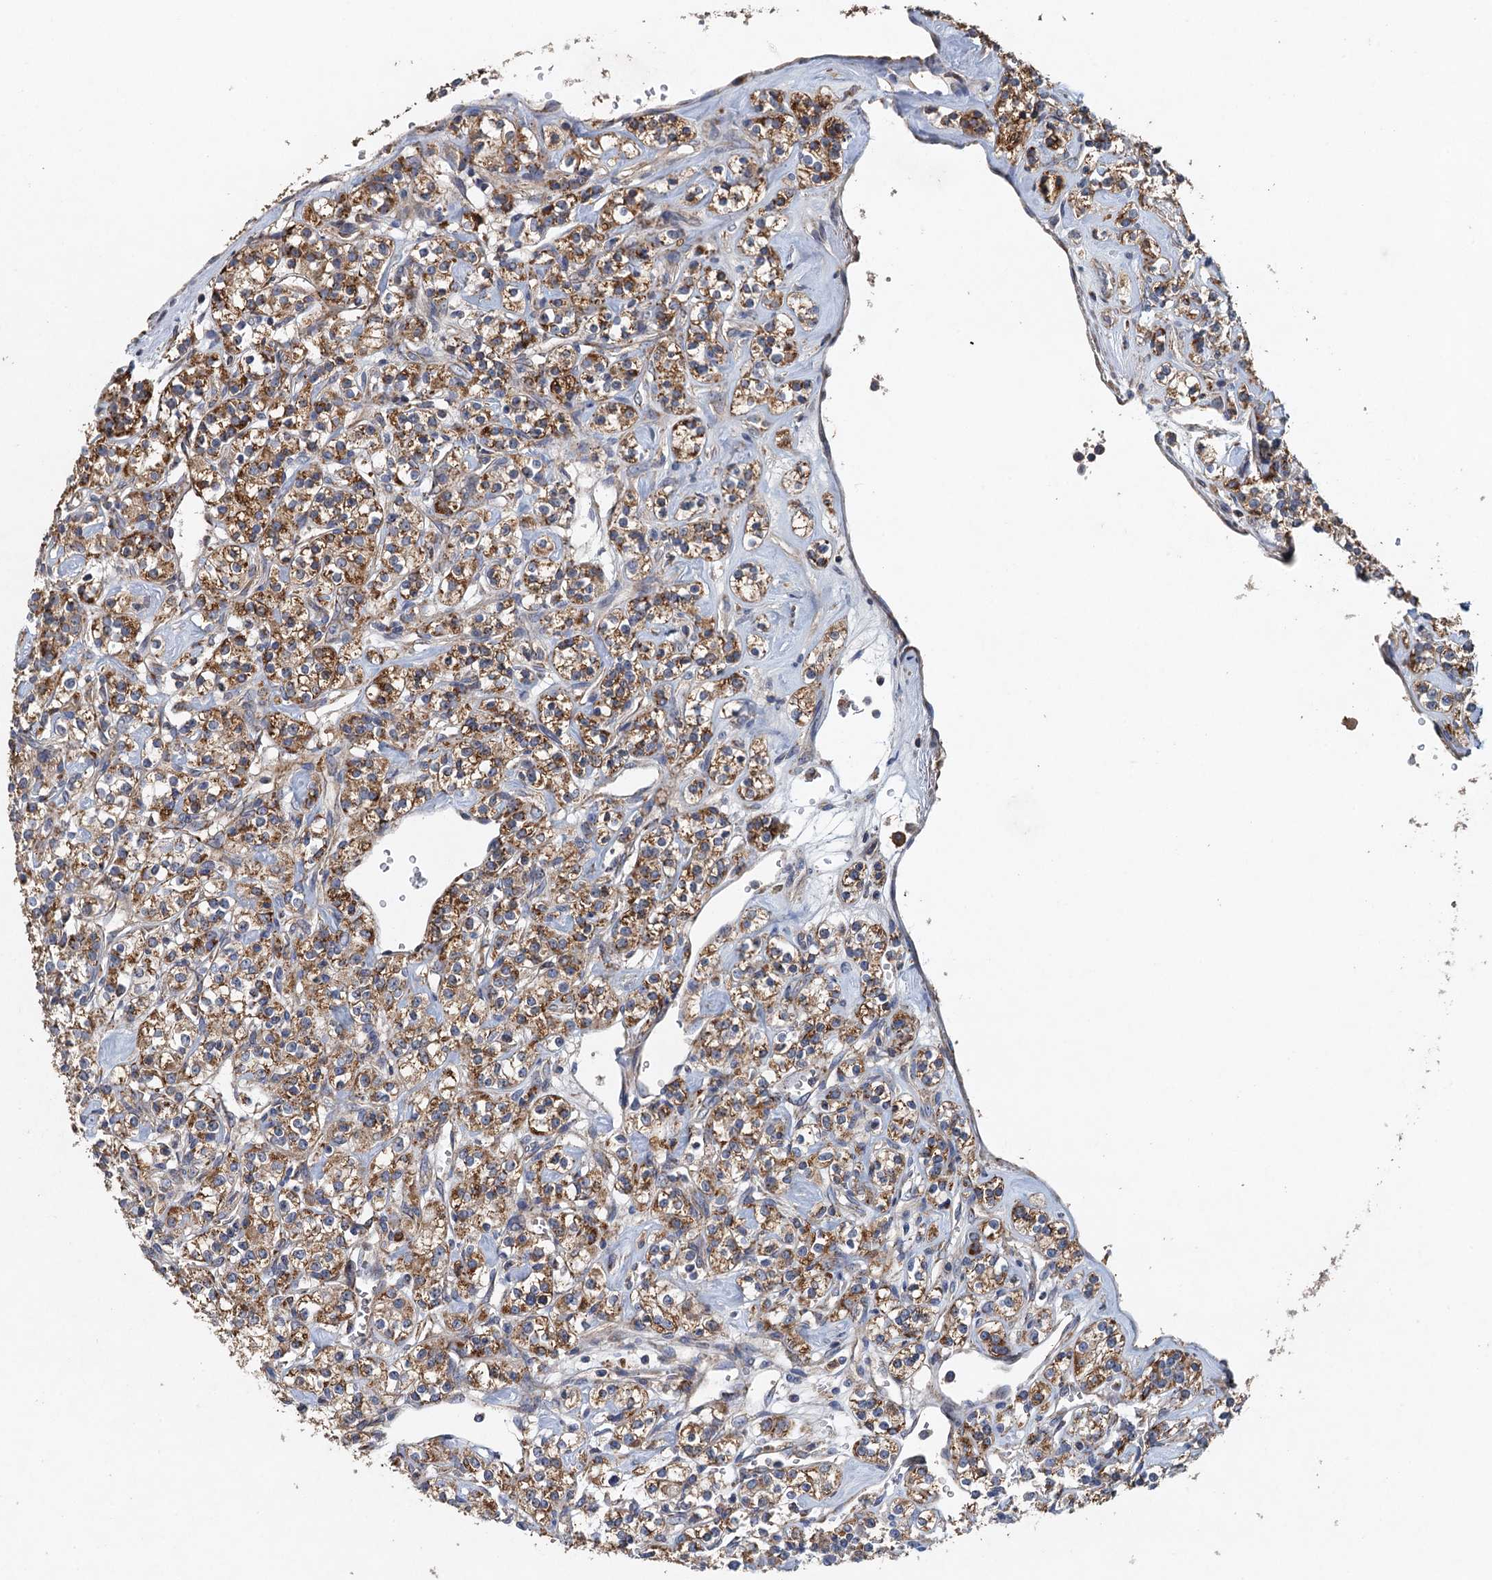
{"staining": {"intensity": "moderate", "quantity": ">75%", "location": "cytoplasmic/membranous"}, "tissue": "renal cancer", "cell_type": "Tumor cells", "image_type": "cancer", "snomed": [{"axis": "morphology", "description": "Adenocarcinoma, NOS"}, {"axis": "topography", "description": "Kidney"}], "caption": "Renal adenocarcinoma stained with a brown dye reveals moderate cytoplasmic/membranous positive staining in about >75% of tumor cells.", "gene": "BCS1L", "patient": {"sex": "male", "age": 77}}